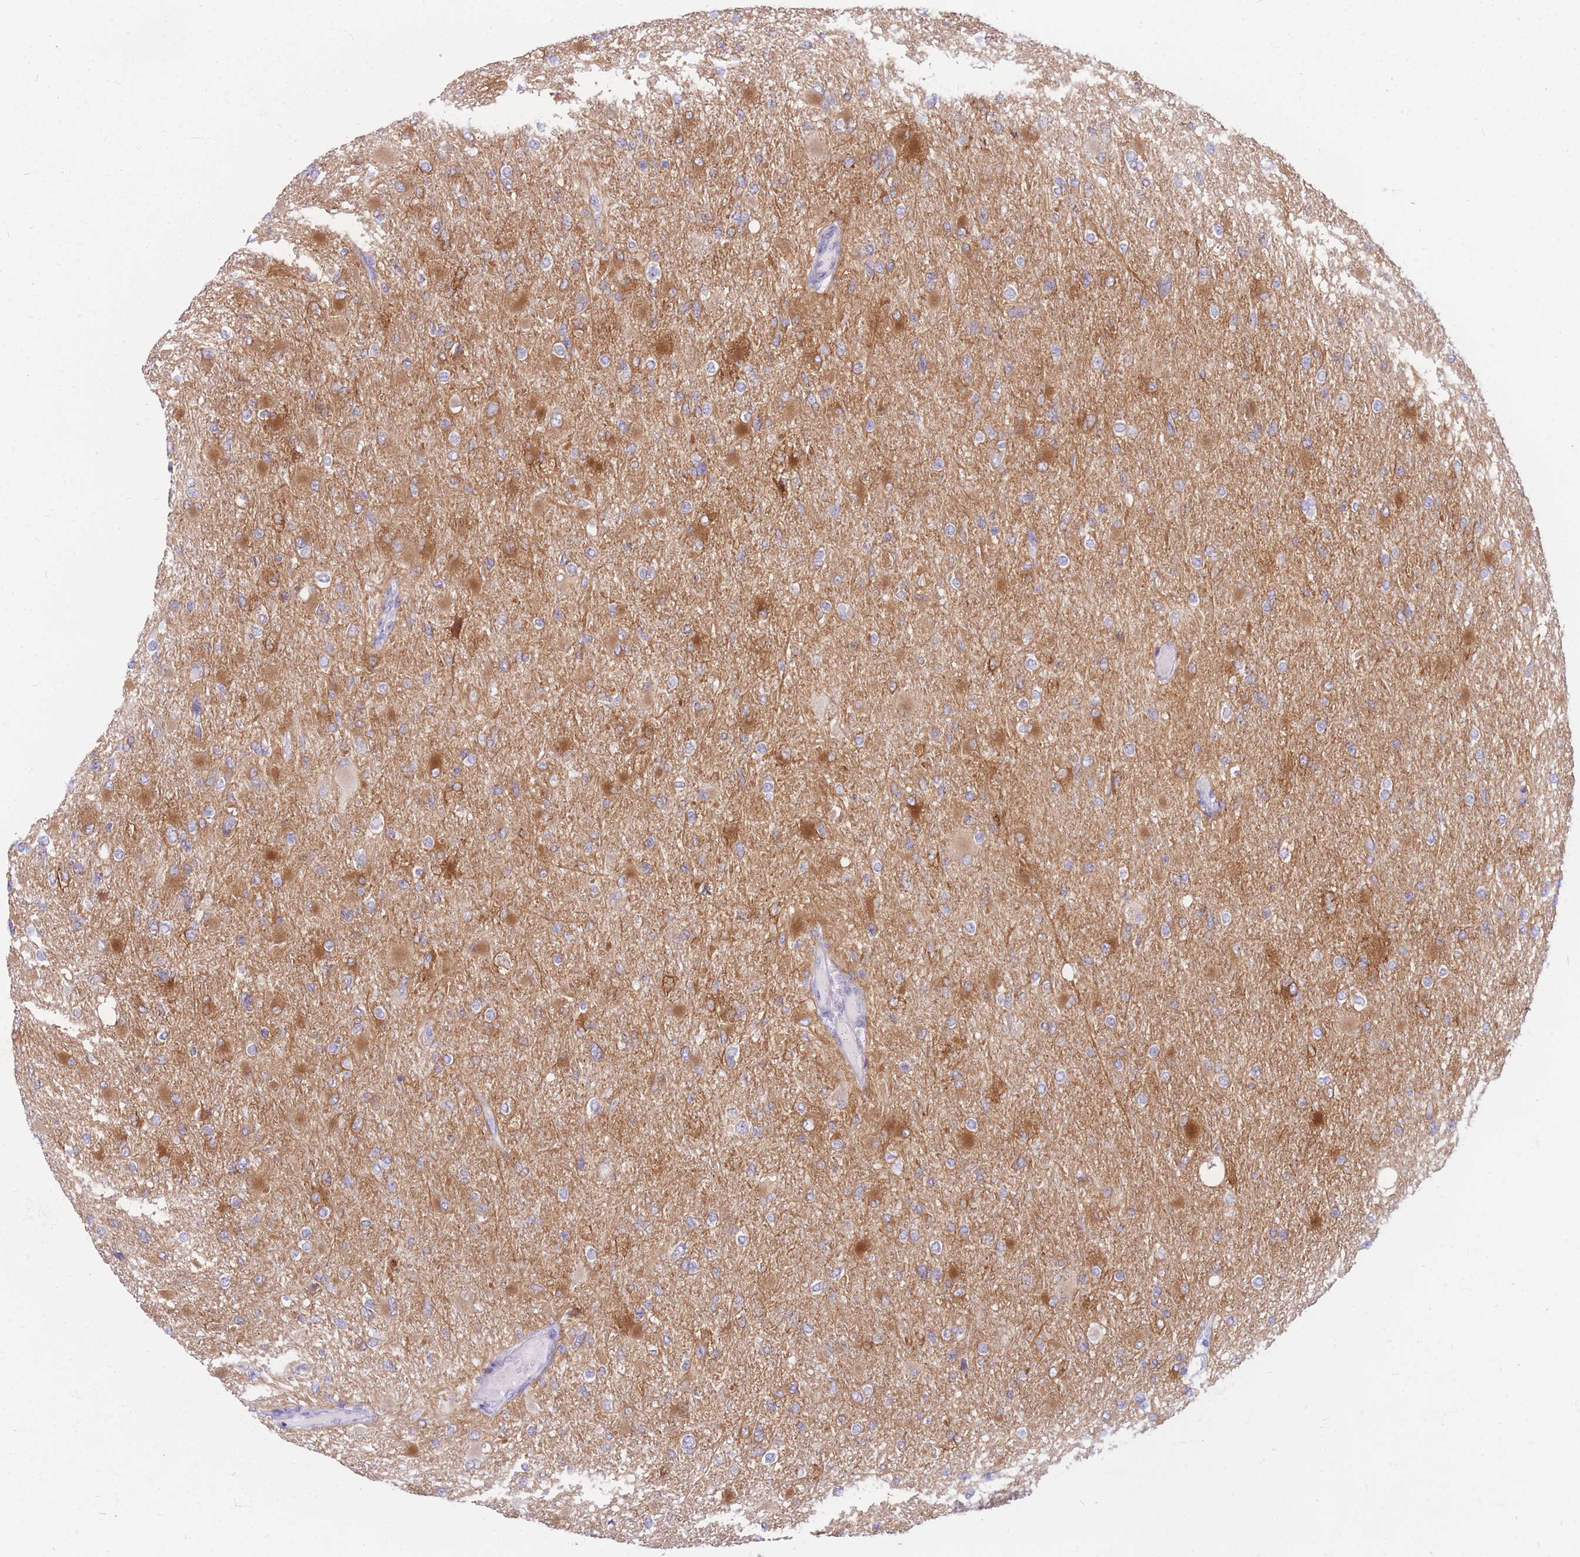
{"staining": {"intensity": "moderate", "quantity": "<25%", "location": "cytoplasmic/membranous"}, "tissue": "glioma", "cell_type": "Tumor cells", "image_type": "cancer", "snomed": [{"axis": "morphology", "description": "Glioma, malignant, High grade"}, {"axis": "topography", "description": "Cerebral cortex"}], "caption": "Tumor cells display moderate cytoplasmic/membranous positivity in approximately <25% of cells in malignant glioma (high-grade). (Stains: DAB in brown, nuclei in blue, Microscopy: brightfield microscopy at high magnification).", "gene": "MTSS2", "patient": {"sex": "female", "age": 36}}